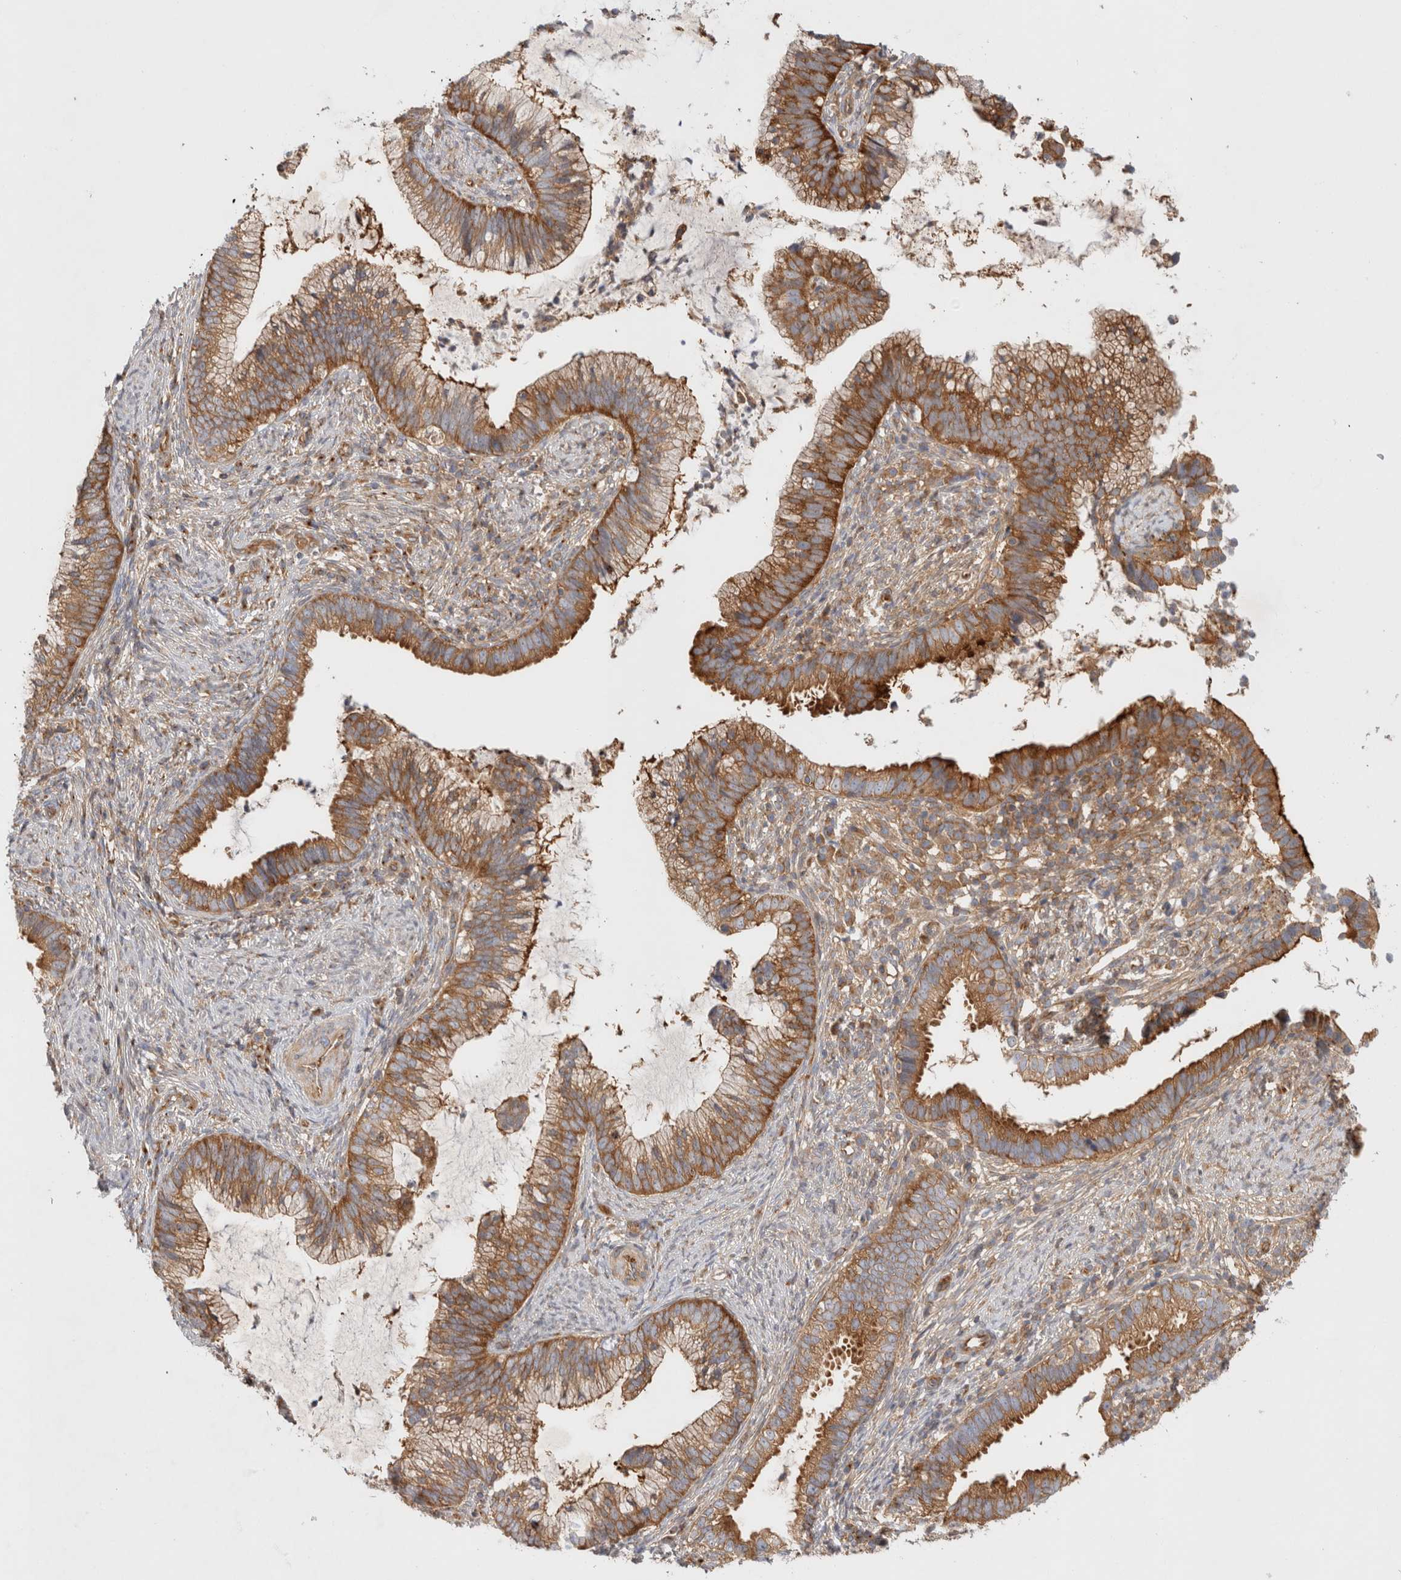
{"staining": {"intensity": "moderate", "quantity": ">75%", "location": "cytoplasmic/membranous"}, "tissue": "cervical cancer", "cell_type": "Tumor cells", "image_type": "cancer", "snomed": [{"axis": "morphology", "description": "Adenocarcinoma, NOS"}, {"axis": "topography", "description": "Cervix"}], "caption": "A high-resolution histopathology image shows immunohistochemistry staining of adenocarcinoma (cervical), which shows moderate cytoplasmic/membranous staining in approximately >75% of tumor cells. The protein of interest is stained brown, and the nuclei are stained in blue (DAB (3,3'-diaminobenzidine) IHC with brightfield microscopy, high magnification).", "gene": "GPR150", "patient": {"sex": "female", "age": 36}}